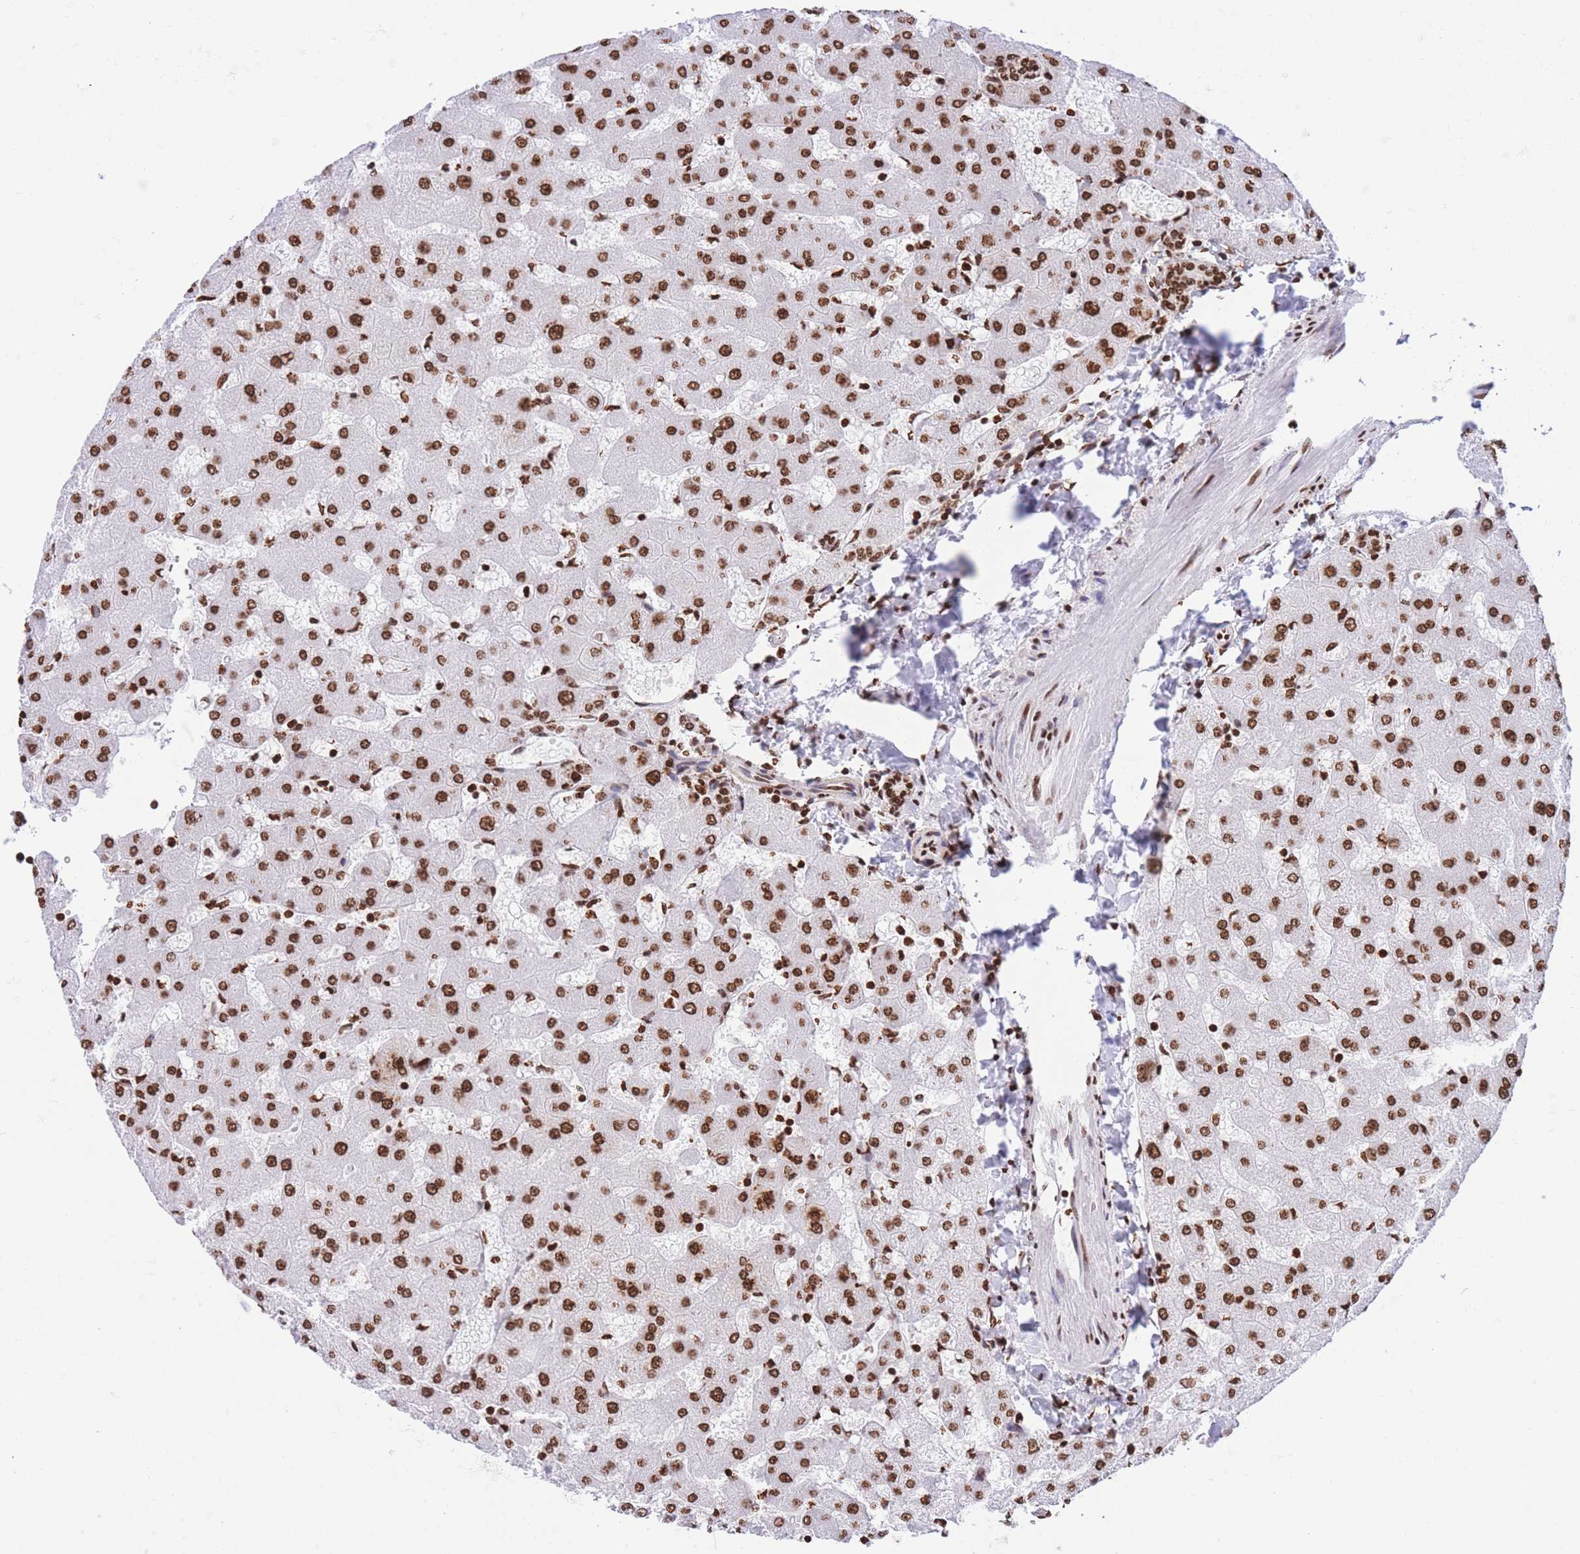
{"staining": {"intensity": "strong", "quantity": ">75%", "location": "nuclear"}, "tissue": "liver", "cell_type": "Cholangiocytes", "image_type": "normal", "snomed": [{"axis": "morphology", "description": "Normal tissue, NOS"}, {"axis": "topography", "description": "Liver"}], "caption": "Approximately >75% of cholangiocytes in benign liver reveal strong nuclear protein positivity as visualized by brown immunohistochemical staining.", "gene": "H2BC10", "patient": {"sex": "female", "age": 63}}